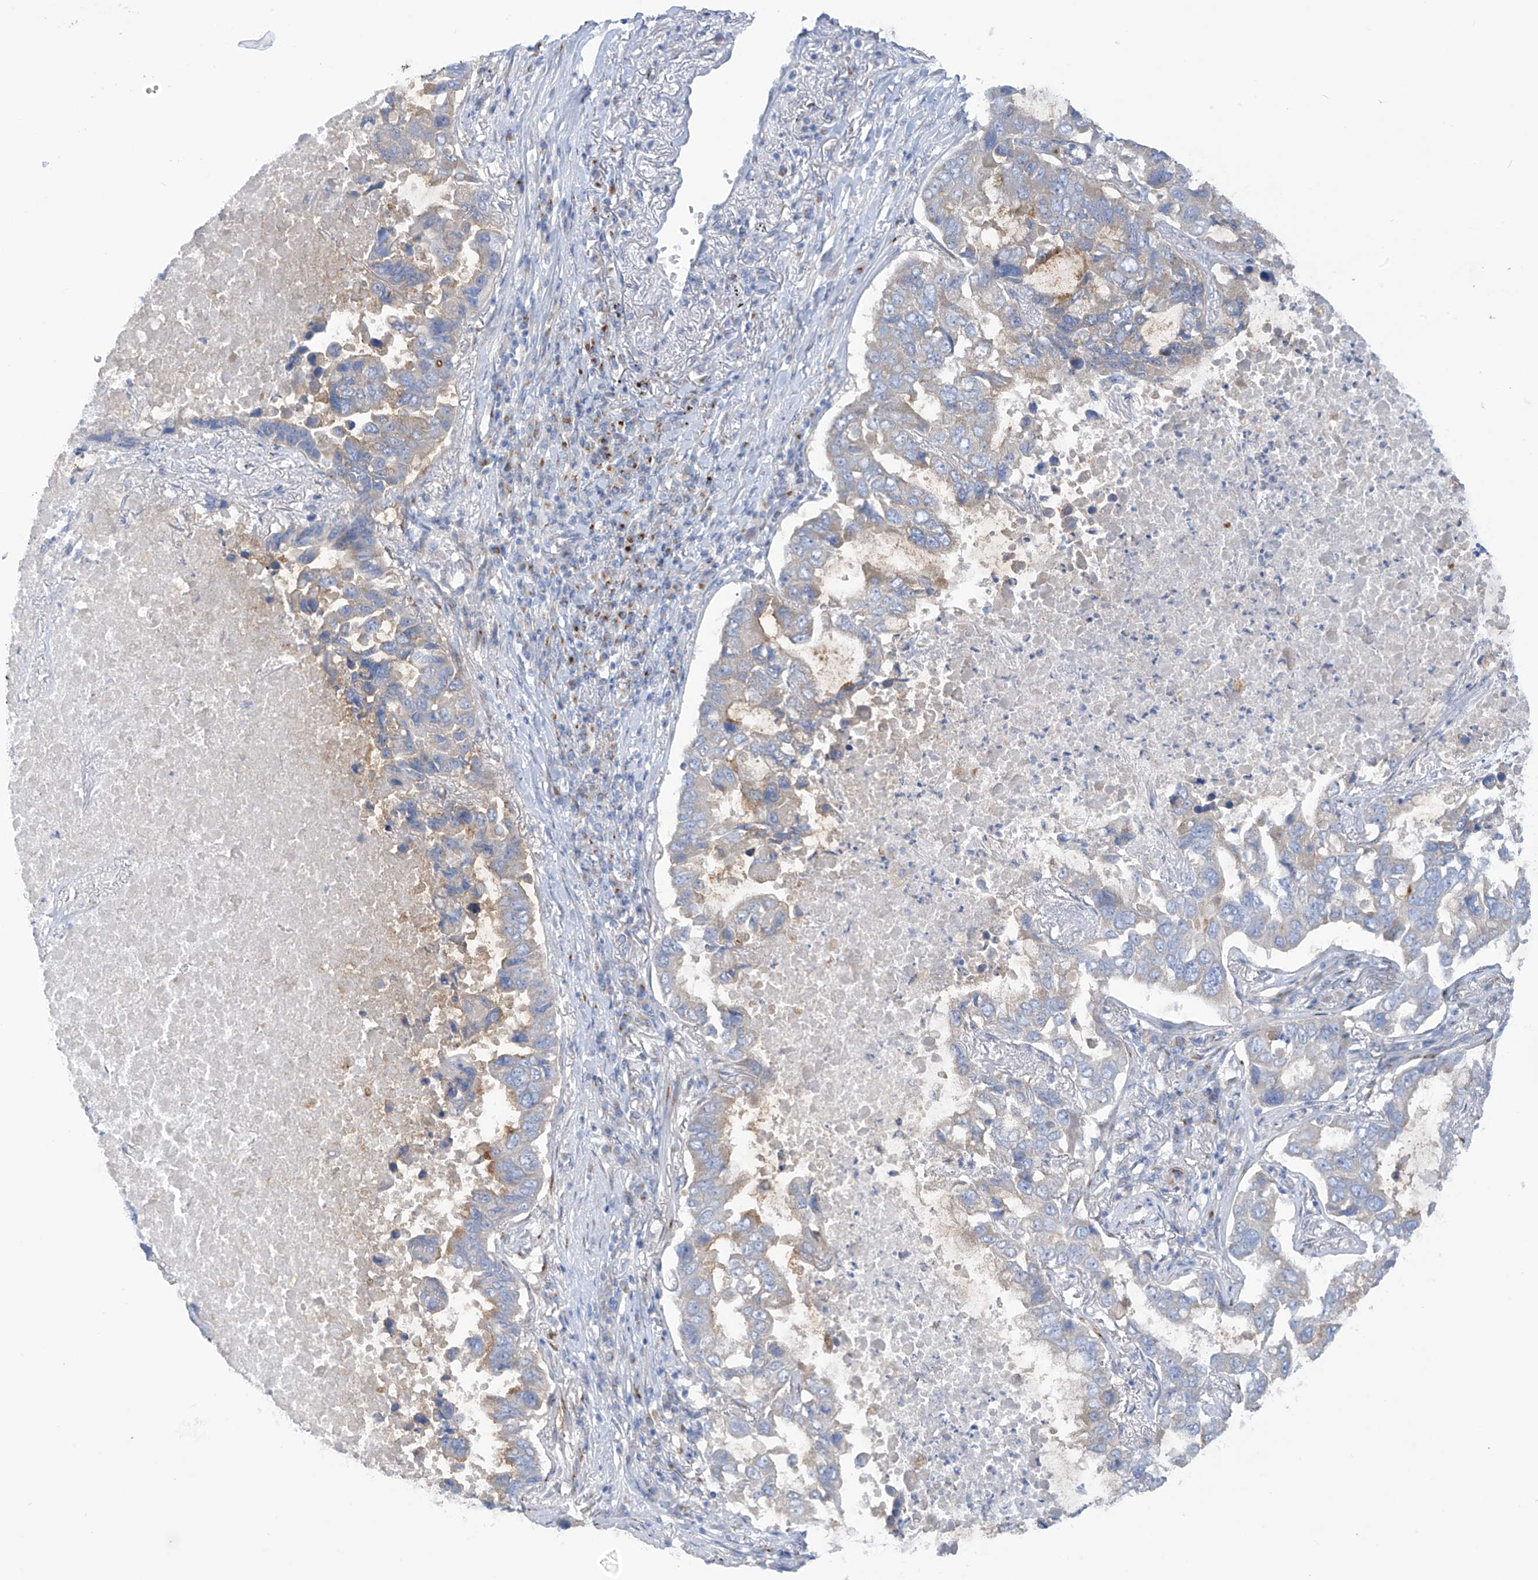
{"staining": {"intensity": "moderate", "quantity": "<25%", "location": "cytoplasmic/membranous"}, "tissue": "lung cancer", "cell_type": "Tumor cells", "image_type": "cancer", "snomed": [{"axis": "morphology", "description": "Adenocarcinoma, NOS"}, {"axis": "topography", "description": "Lung"}], "caption": "Moderate cytoplasmic/membranous protein expression is identified in about <25% of tumor cells in lung cancer (adenocarcinoma). (IHC, brightfield microscopy, high magnification).", "gene": "TRMT2B", "patient": {"sex": "male", "age": 64}}